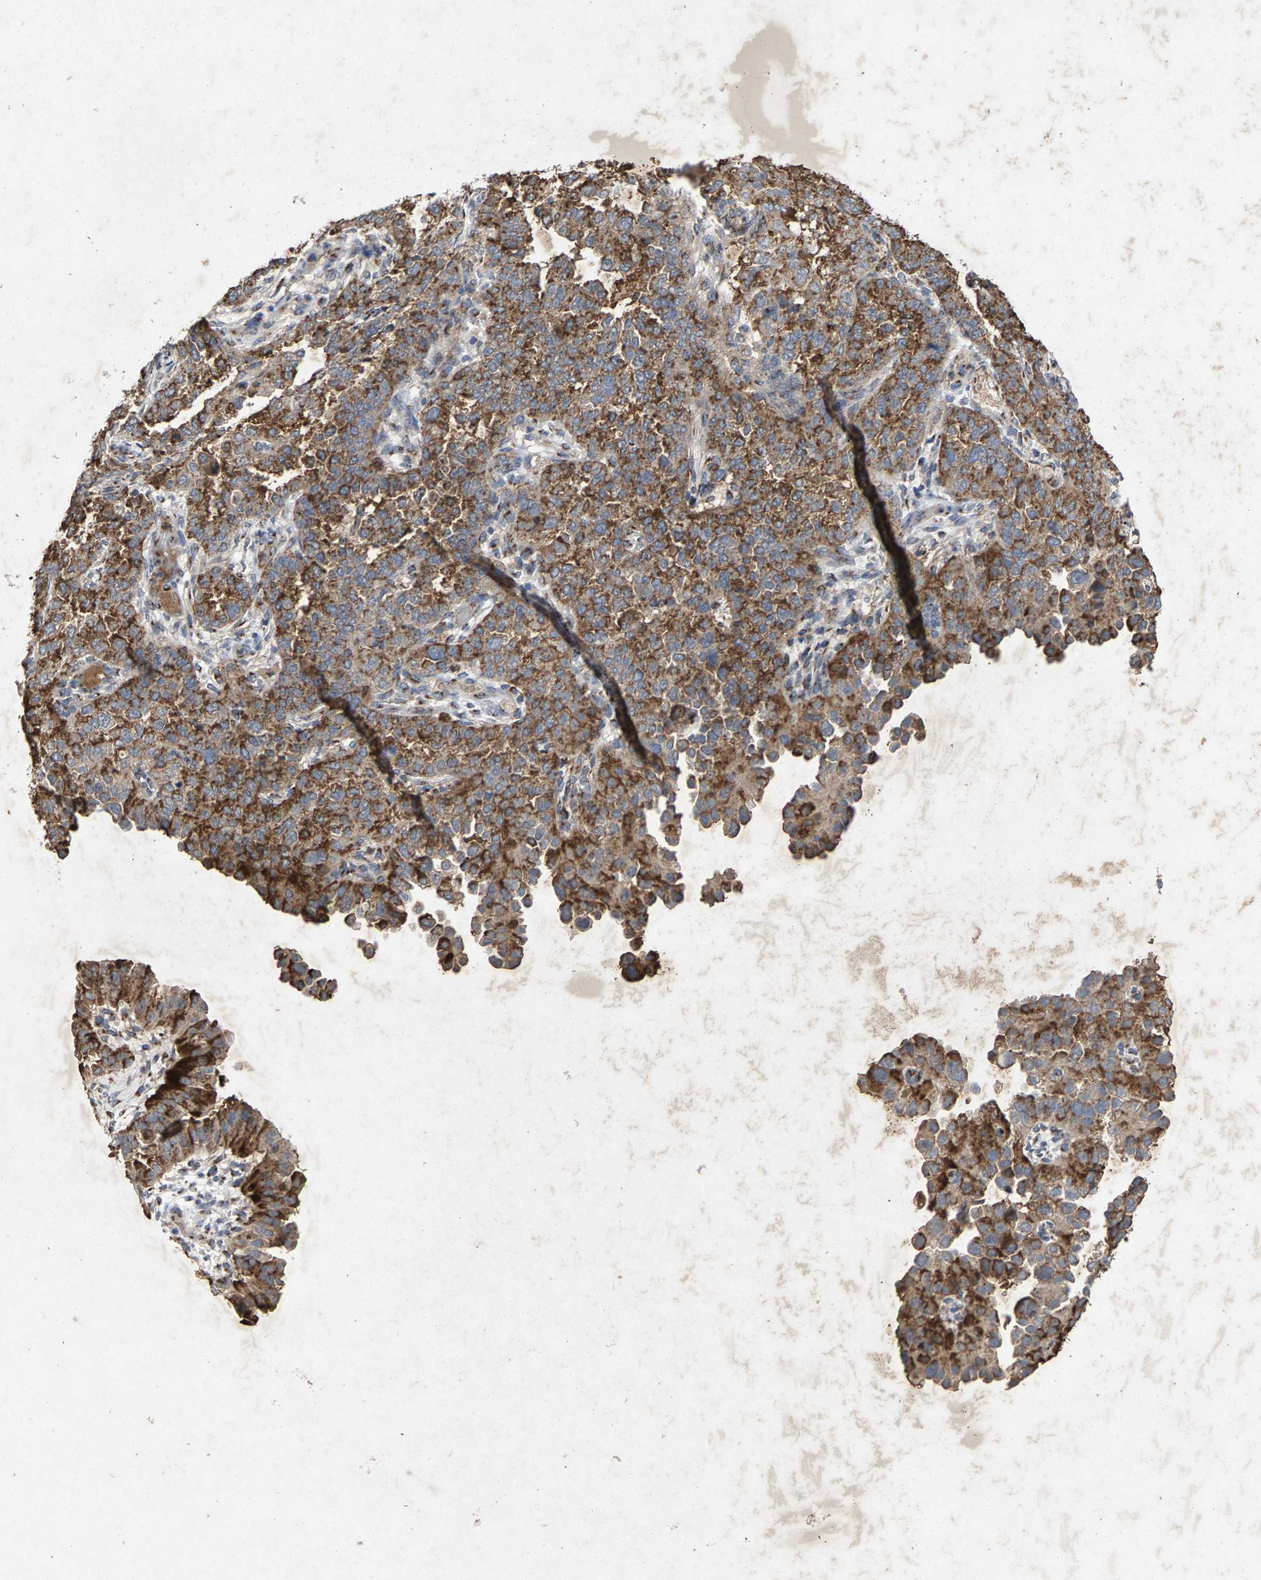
{"staining": {"intensity": "moderate", "quantity": ">75%", "location": "cytoplasmic/membranous"}, "tissue": "endometrial cancer", "cell_type": "Tumor cells", "image_type": "cancer", "snomed": [{"axis": "morphology", "description": "Adenocarcinoma, NOS"}, {"axis": "topography", "description": "Endometrium"}], "caption": "A brown stain highlights moderate cytoplasmic/membranous positivity of a protein in endometrial adenocarcinoma tumor cells. The staining was performed using DAB, with brown indicating positive protein expression. Nuclei are stained blue with hematoxylin.", "gene": "MAN2A1", "patient": {"sex": "female", "age": 85}}